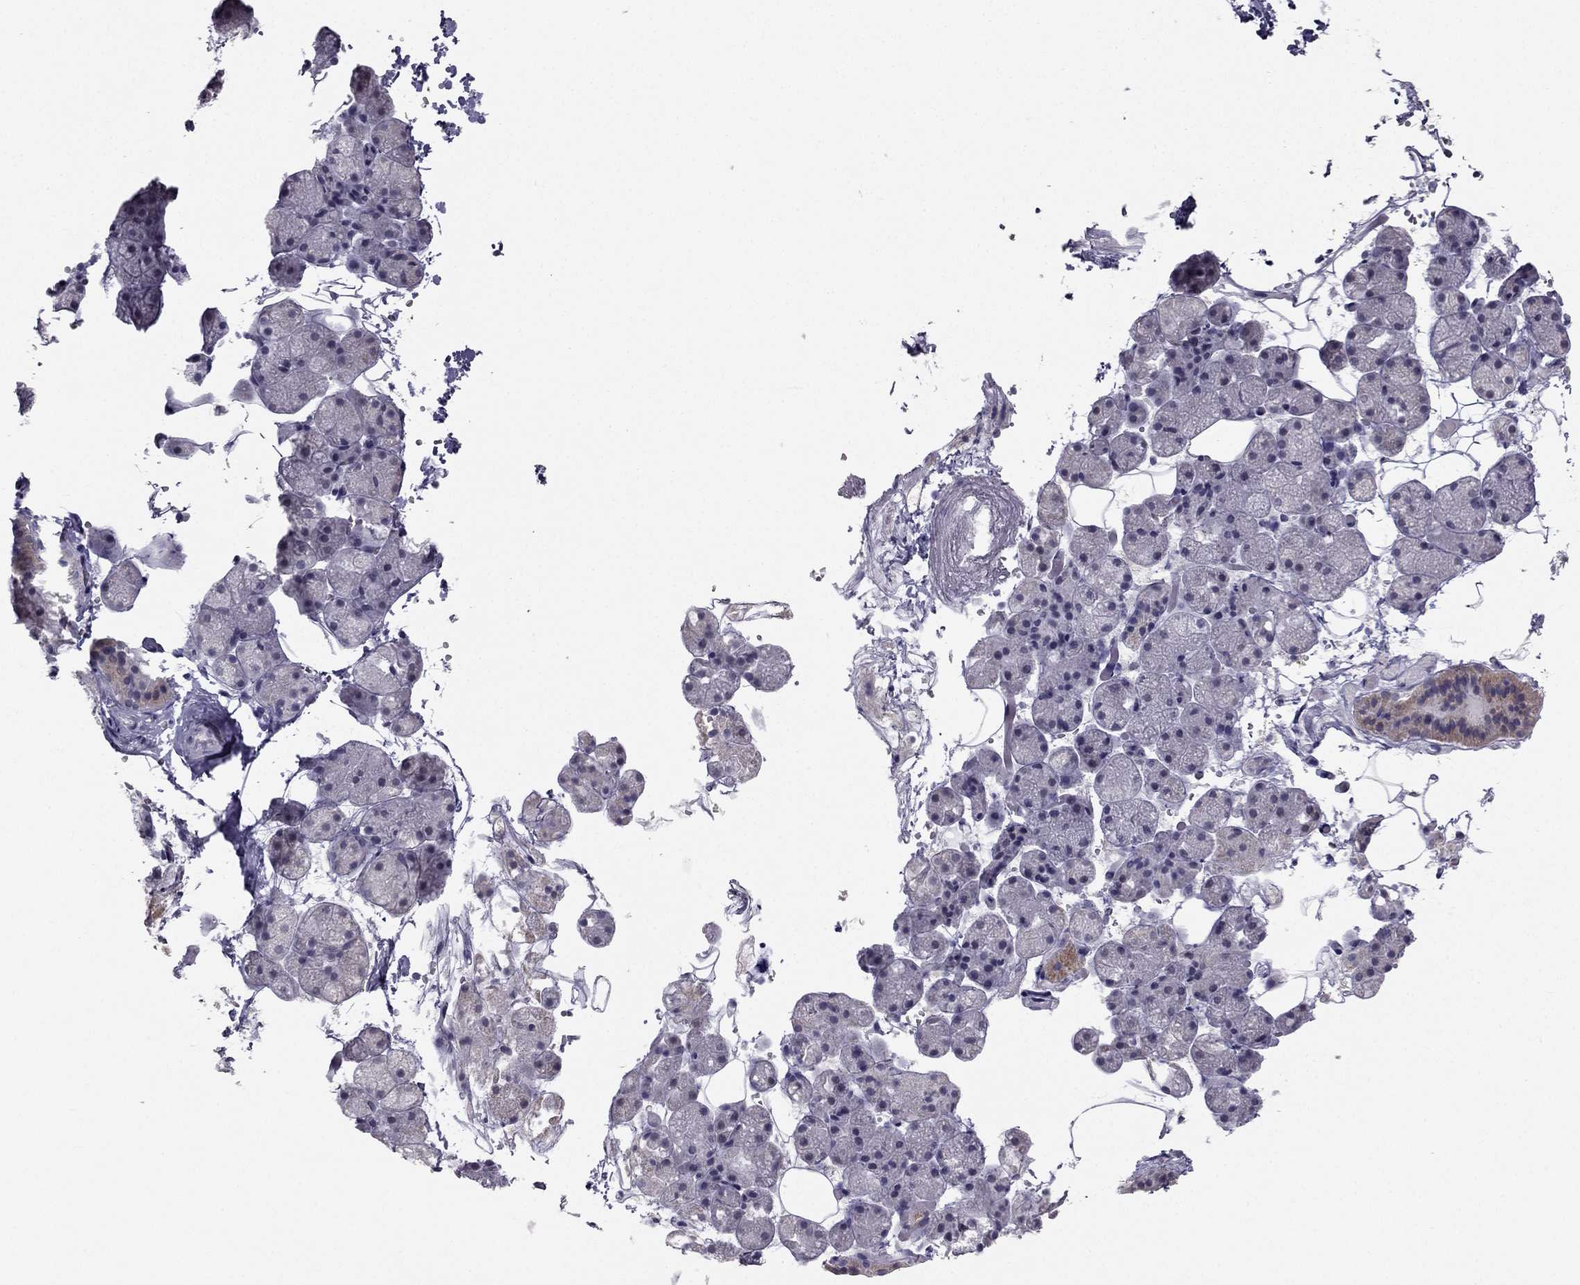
{"staining": {"intensity": "moderate", "quantity": "<25%", "location": "cytoplasmic/membranous"}, "tissue": "salivary gland", "cell_type": "Glandular cells", "image_type": "normal", "snomed": [{"axis": "morphology", "description": "Normal tissue, NOS"}, {"axis": "topography", "description": "Salivary gland"}], "caption": "Moderate cytoplasmic/membranous protein positivity is appreciated in about <25% of glandular cells in salivary gland. (Brightfield microscopy of DAB IHC at high magnification).", "gene": "C5orf49", "patient": {"sex": "male", "age": 38}}